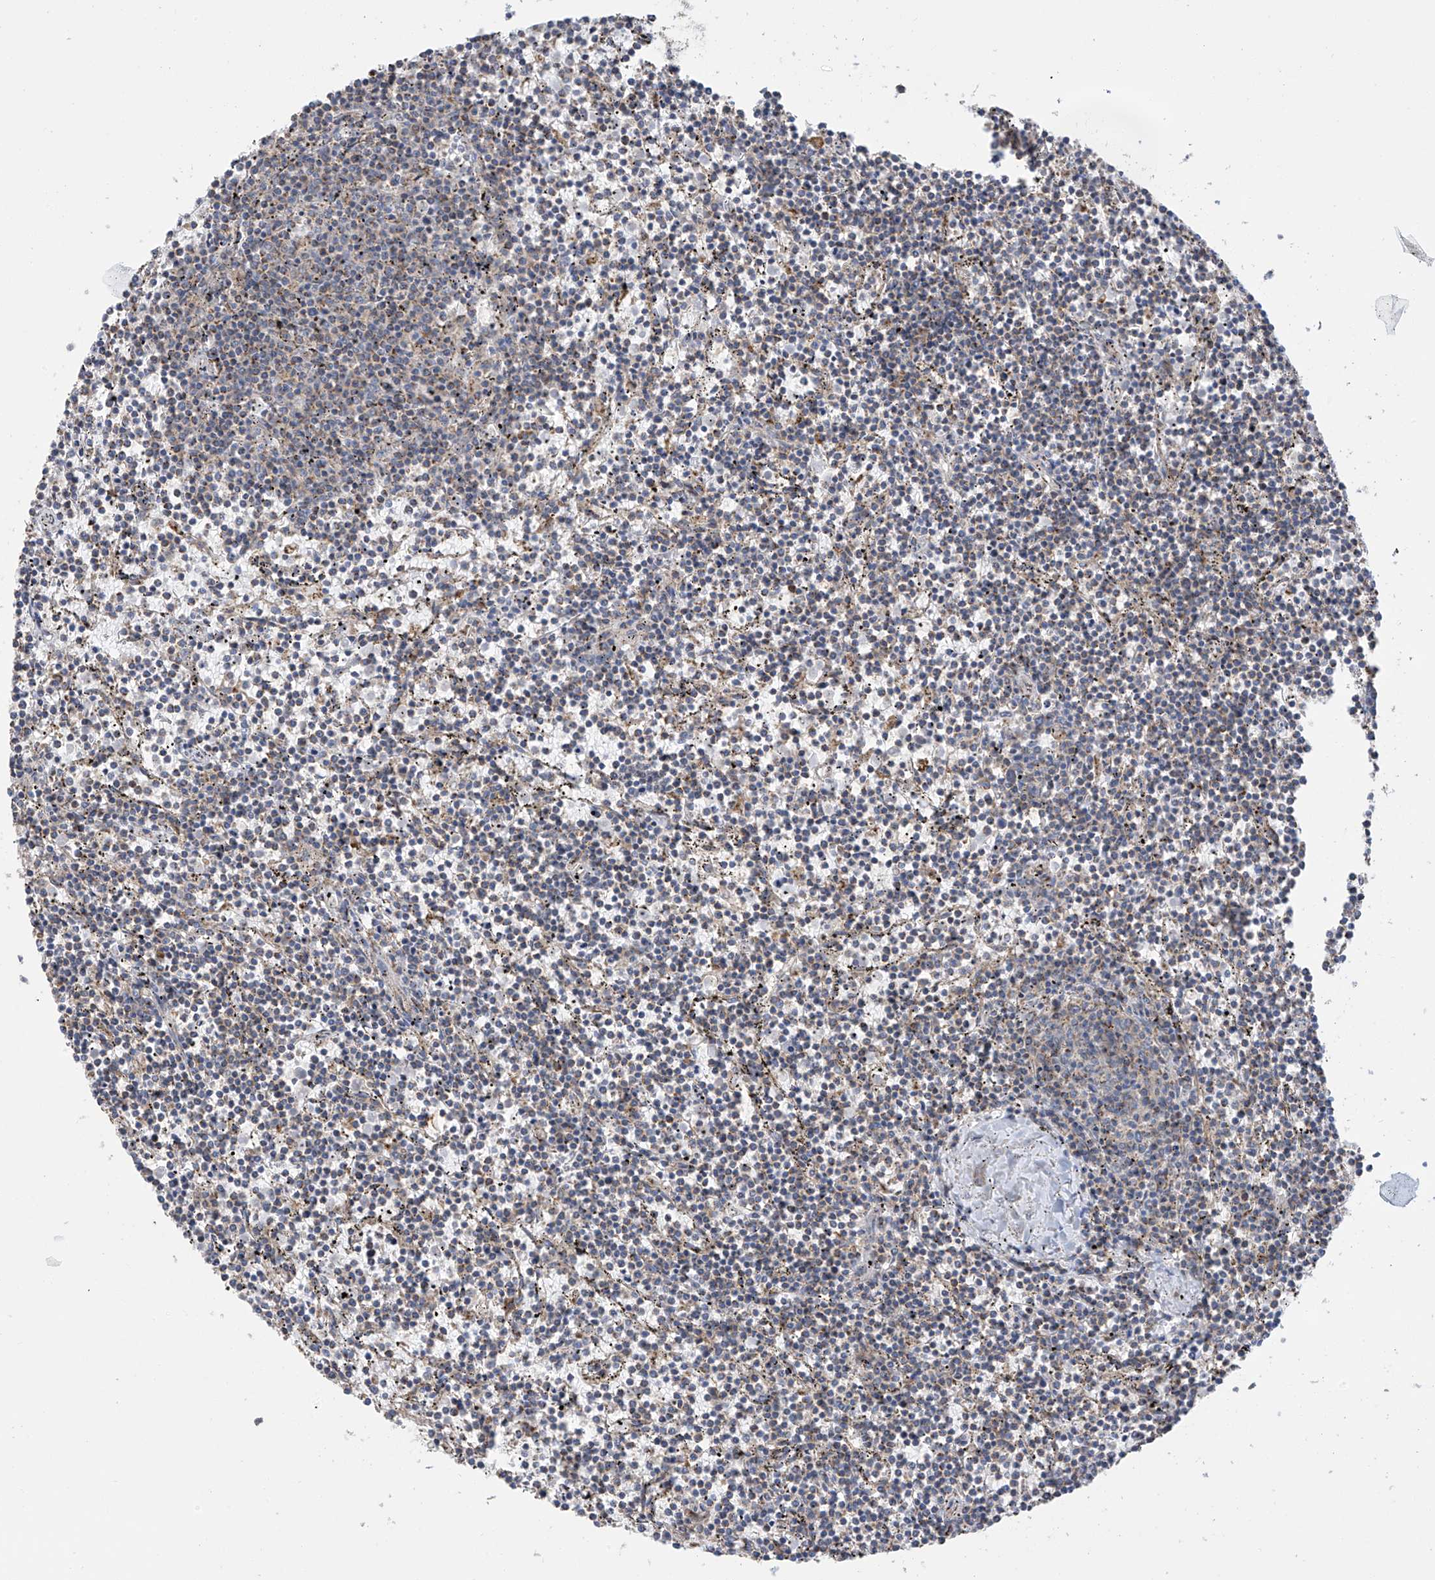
{"staining": {"intensity": "weak", "quantity": "25%-75%", "location": "cytoplasmic/membranous"}, "tissue": "lymphoma", "cell_type": "Tumor cells", "image_type": "cancer", "snomed": [{"axis": "morphology", "description": "Malignant lymphoma, non-Hodgkin's type, Low grade"}, {"axis": "topography", "description": "Spleen"}], "caption": "Tumor cells demonstrate low levels of weak cytoplasmic/membranous expression in about 25%-75% of cells in human lymphoma.", "gene": "ITM2B", "patient": {"sex": "female", "age": 50}}